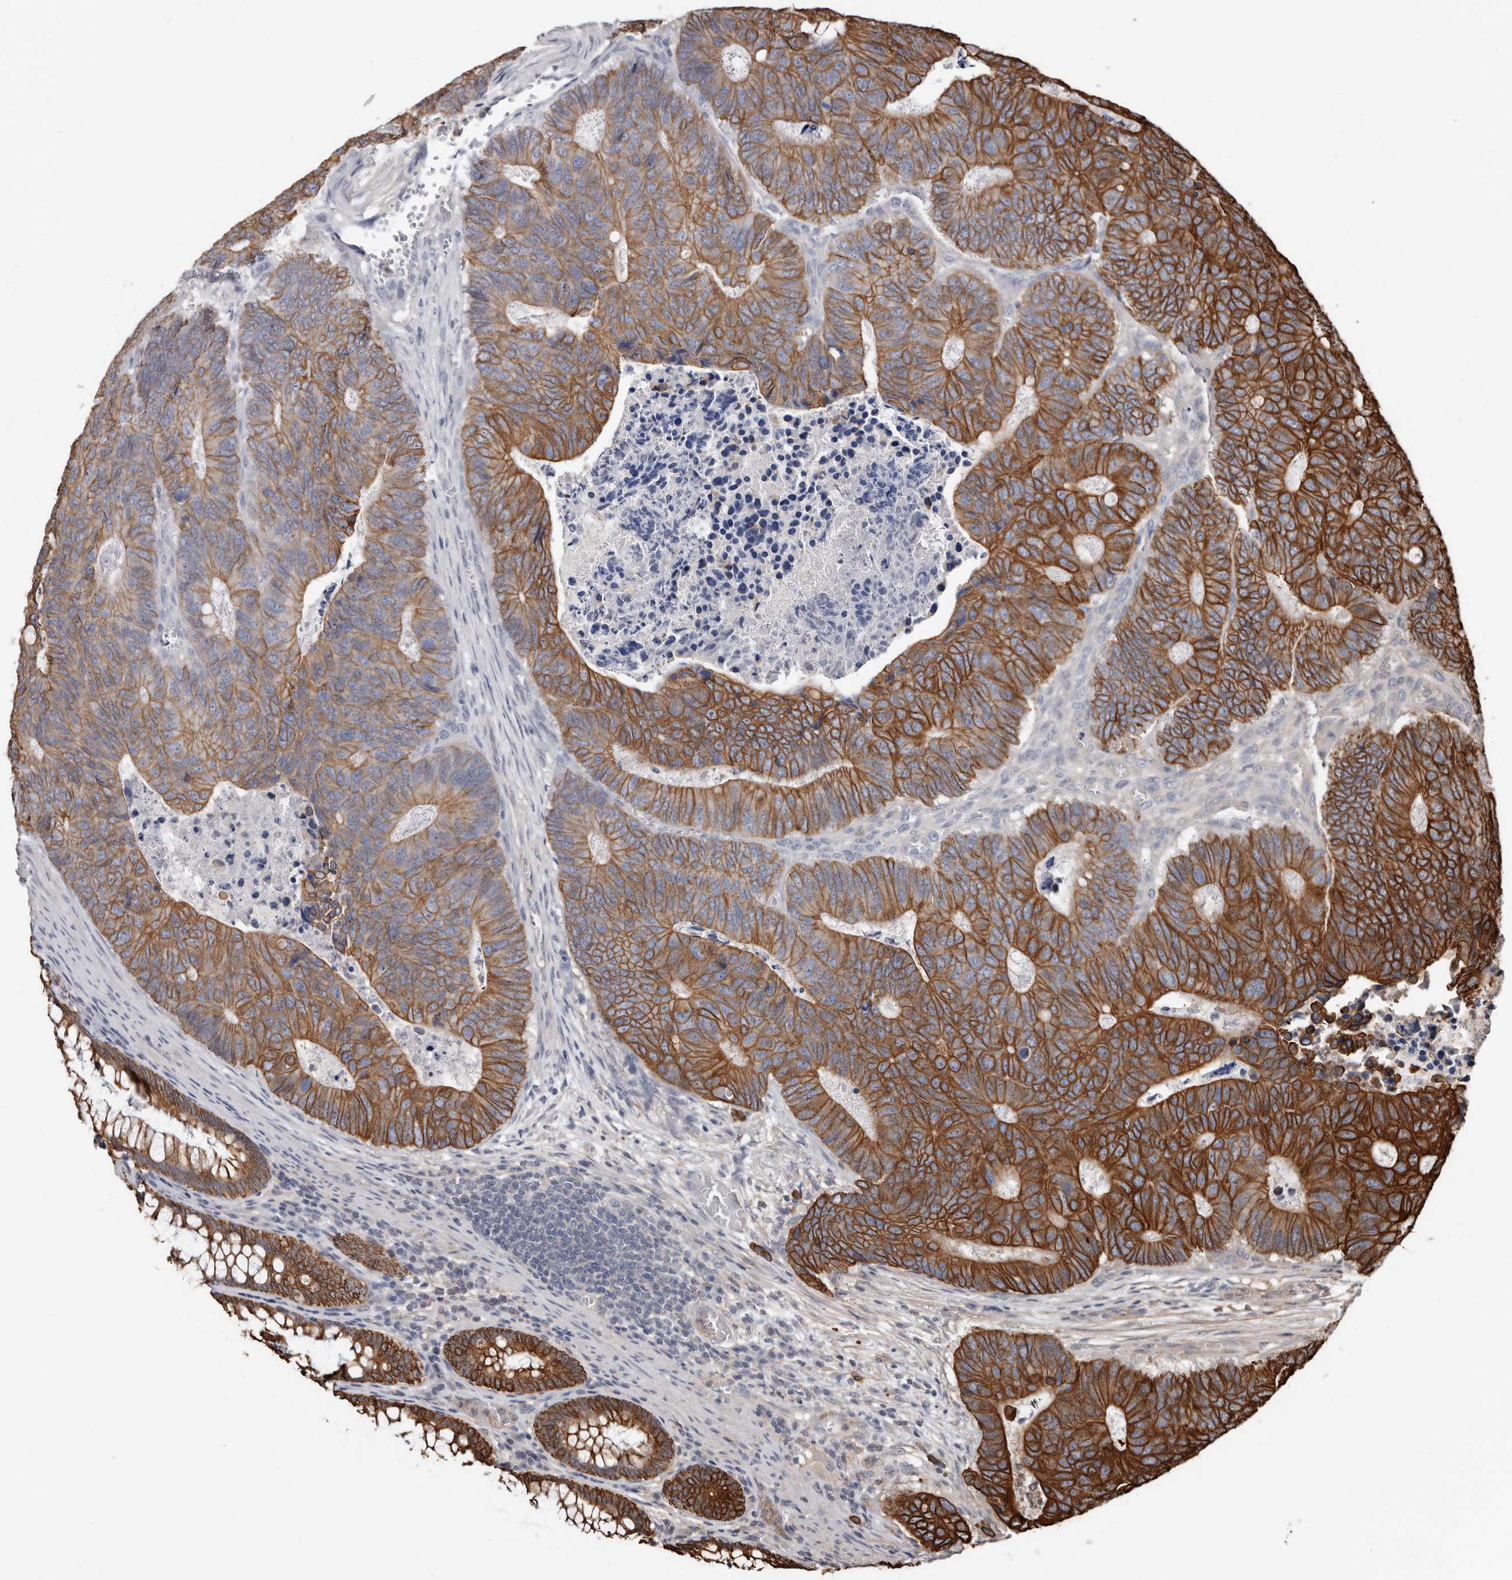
{"staining": {"intensity": "strong", "quantity": ">75%", "location": "cytoplasmic/membranous"}, "tissue": "colorectal cancer", "cell_type": "Tumor cells", "image_type": "cancer", "snomed": [{"axis": "morphology", "description": "Adenocarcinoma, NOS"}, {"axis": "topography", "description": "Colon"}], "caption": "Protein positivity by IHC demonstrates strong cytoplasmic/membranous positivity in approximately >75% of tumor cells in colorectal adenocarcinoma.", "gene": "MRPL18", "patient": {"sex": "male", "age": 87}}